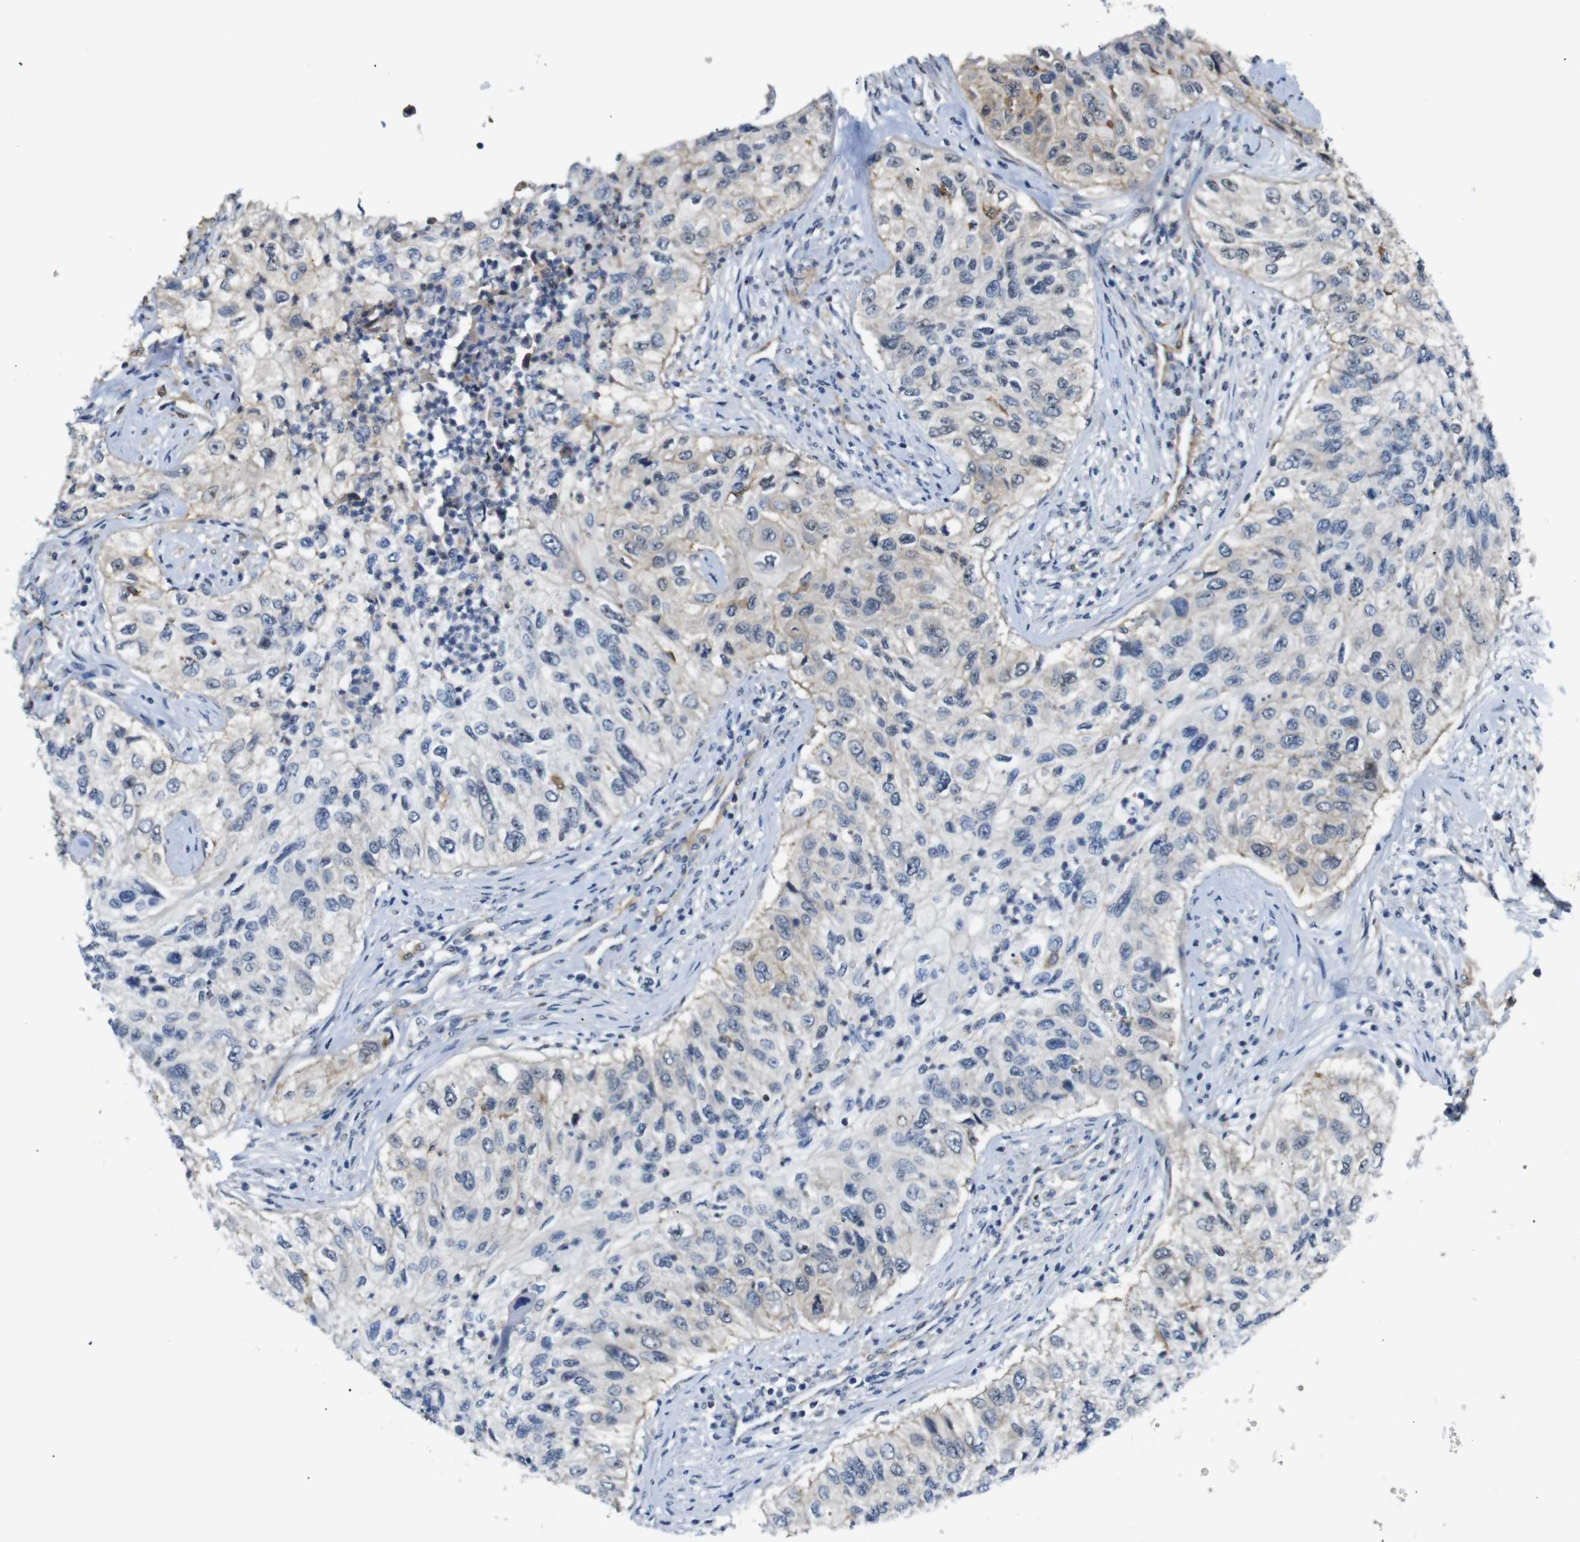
{"staining": {"intensity": "weak", "quantity": "<25%", "location": "nuclear"}, "tissue": "urothelial cancer", "cell_type": "Tumor cells", "image_type": "cancer", "snomed": [{"axis": "morphology", "description": "Urothelial carcinoma, High grade"}, {"axis": "topography", "description": "Urinary bladder"}], "caption": "There is no significant positivity in tumor cells of urothelial cancer.", "gene": "PARN", "patient": {"sex": "female", "age": 60}}